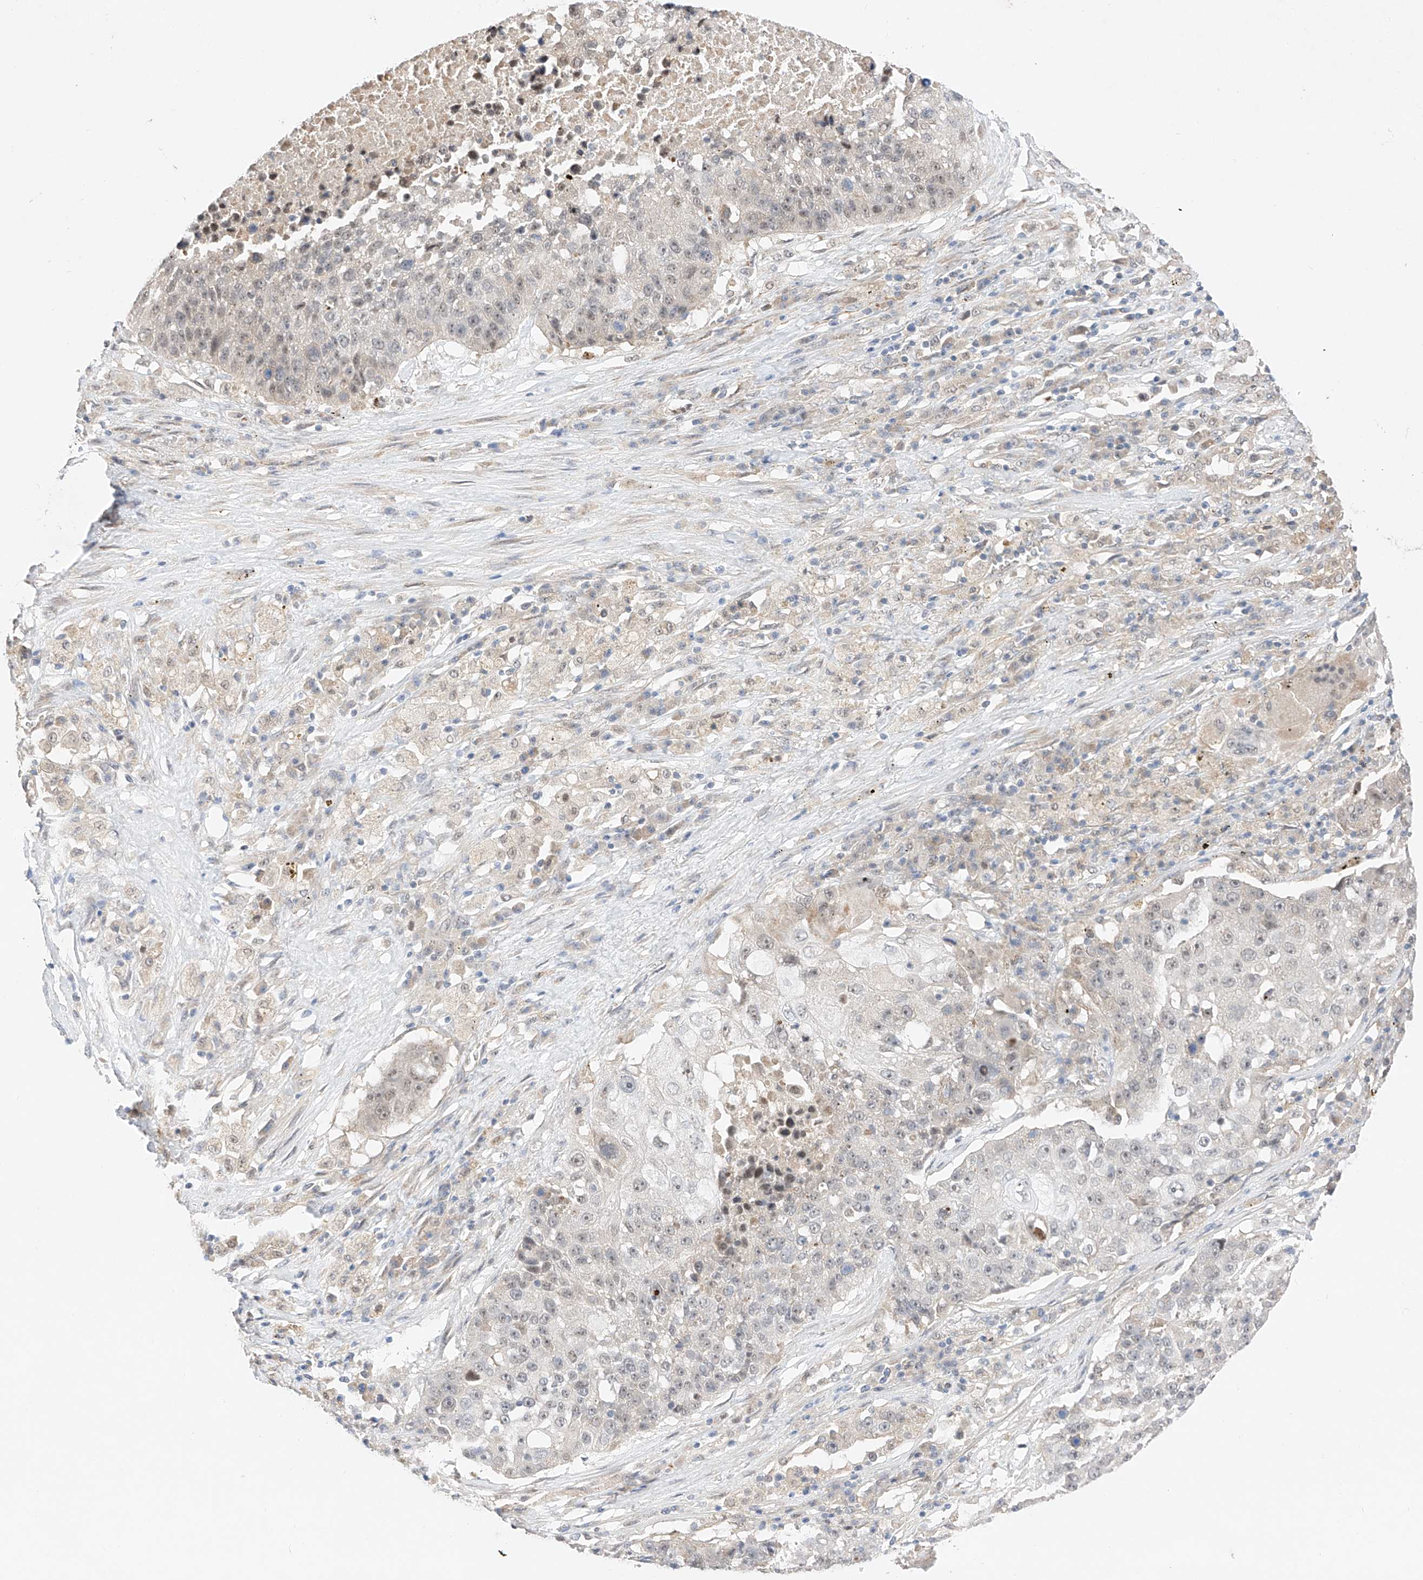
{"staining": {"intensity": "negative", "quantity": "none", "location": "none"}, "tissue": "lung cancer", "cell_type": "Tumor cells", "image_type": "cancer", "snomed": [{"axis": "morphology", "description": "Squamous cell carcinoma, NOS"}, {"axis": "topography", "description": "Lung"}], "caption": "This image is of lung cancer stained with IHC to label a protein in brown with the nuclei are counter-stained blue. There is no expression in tumor cells.", "gene": "IL22RA2", "patient": {"sex": "male", "age": 61}}